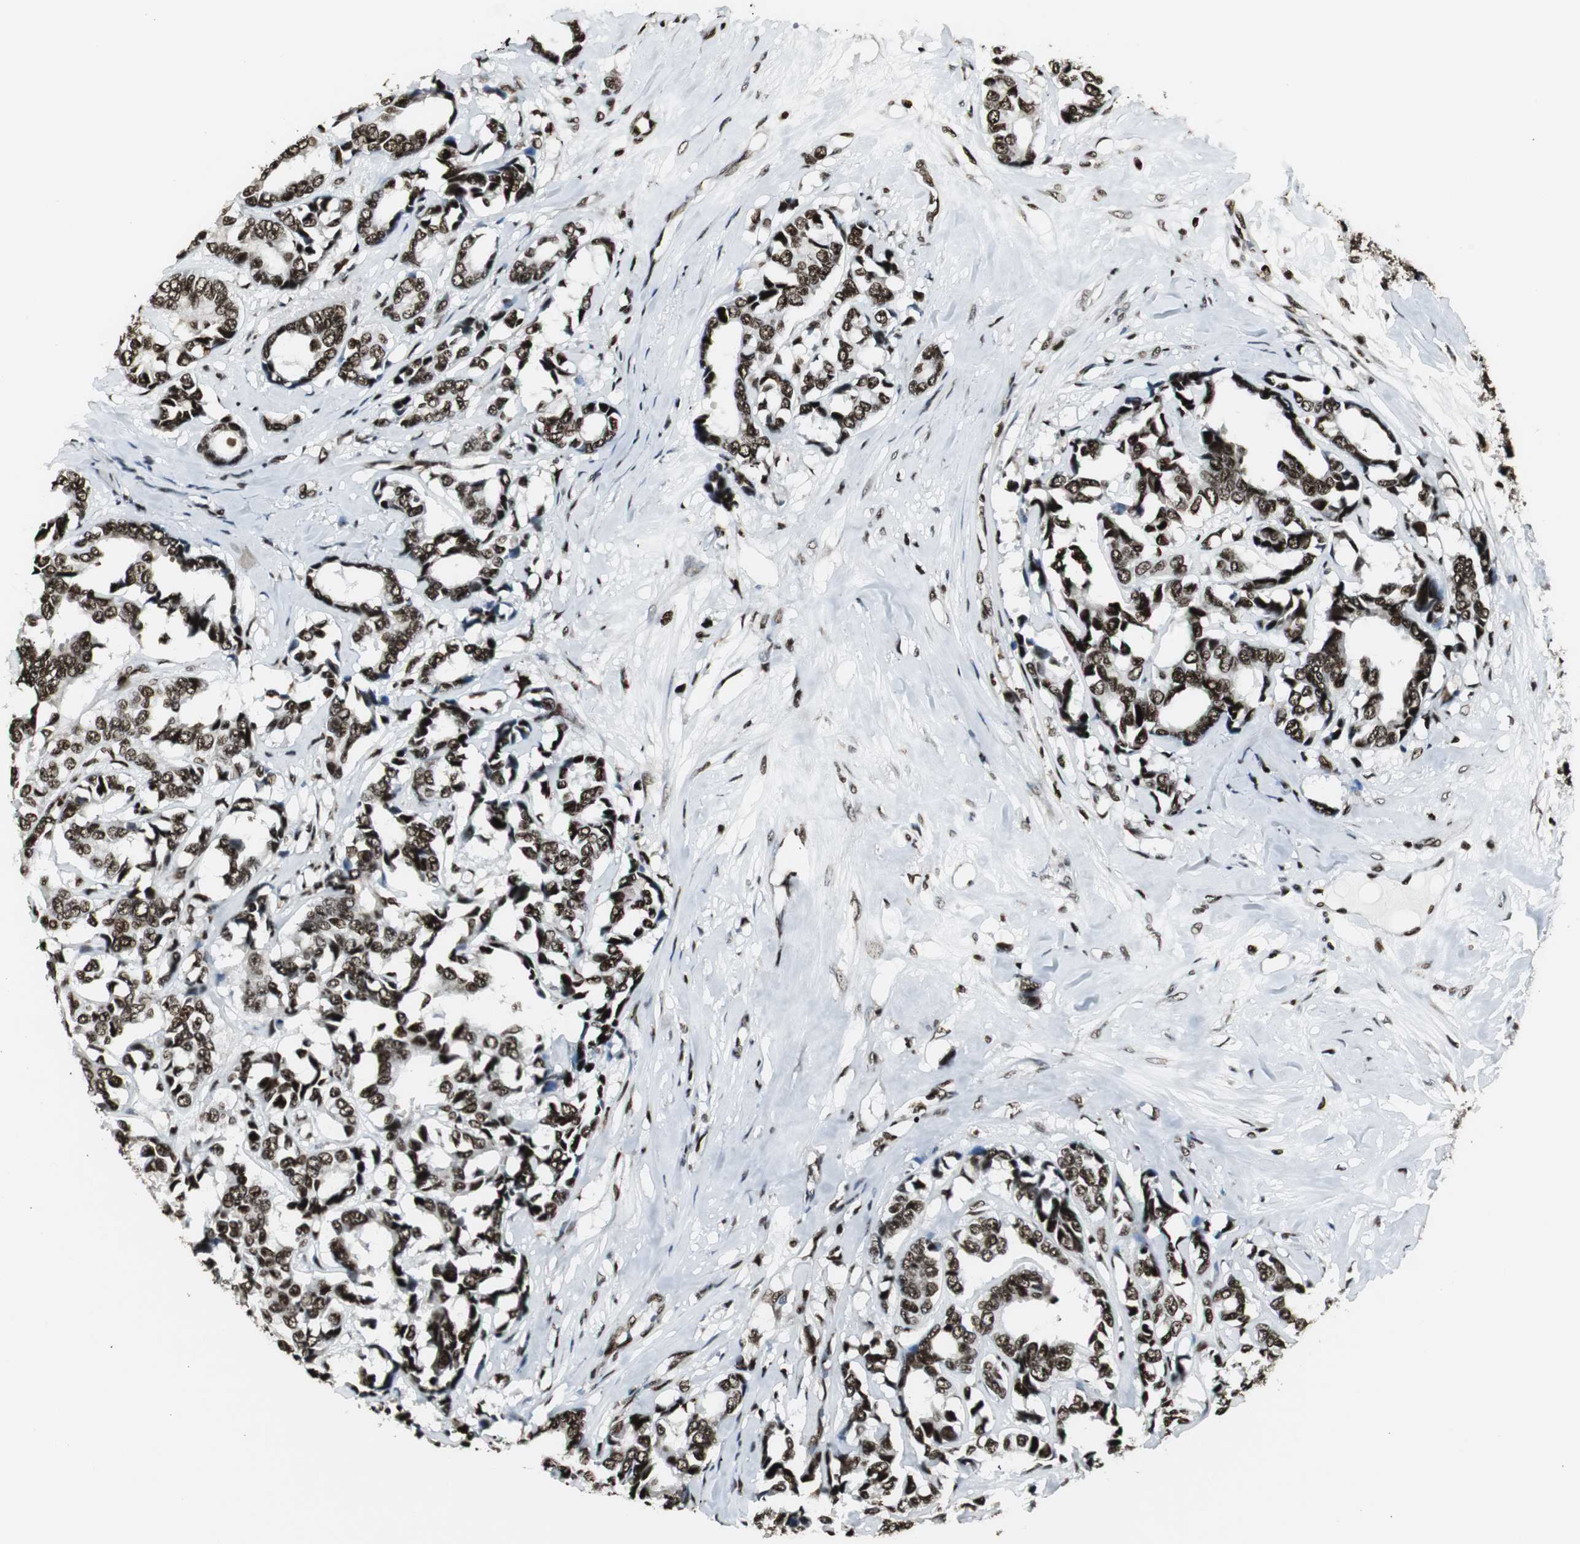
{"staining": {"intensity": "strong", "quantity": ">75%", "location": "nuclear"}, "tissue": "breast cancer", "cell_type": "Tumor cells", "image_type": "cancer", "snomed": [{"axis": "morphology", "description": "Duct carcinoma"}, {"axis": "topography", "description": "Breast"}], "caption": "This micrograph reveals immunohistochemistry (IHC) staining of infiltrating ductal carcinoma (breast), with high strong nuclear positivity in approximately >75% of tumor cells.", "gene": "PARN", "patient": {"sex": "female", "age": 87}}